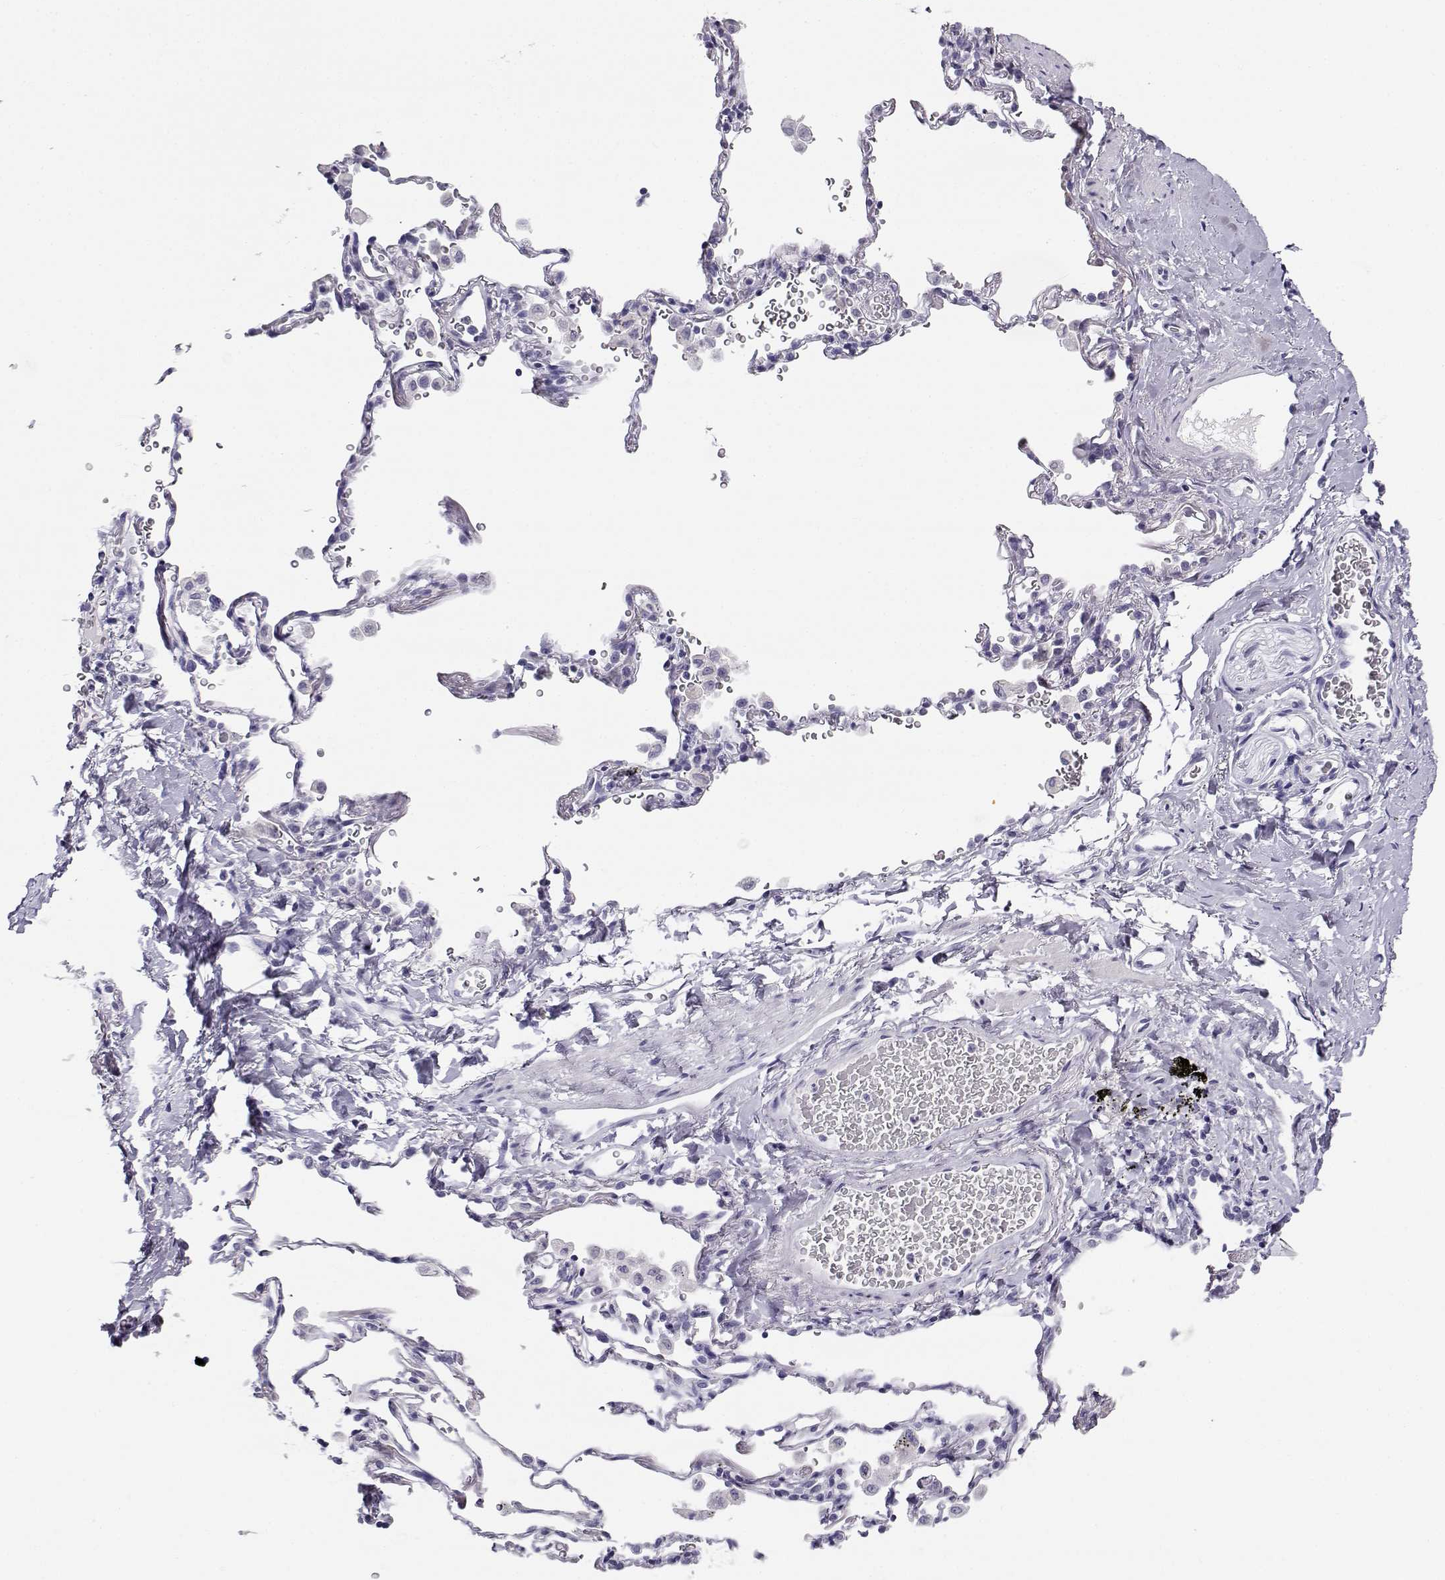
{"staining": {"intensity": "negative", "quantity": "none", "location": "none"}, "tissue": "soft tissue", "cell_type": "Fibroblasts", "image_type": "normal", "snomed": [{"axis": "morphology", "description": "Normal tissue, NOS"}, {"axis": "morphology", "description": "Adenocarcinoma, NOS"}, {"axis": "topography", "description": "Cartilage tissue"}, {"axis": "topography", "description": "Lung"}], "caption": "A photomicrograph of human soft tissue is negative for staining in fibroblasts.", "gene": "CABS1", "patient": {"sex": "male", "age": 59}}